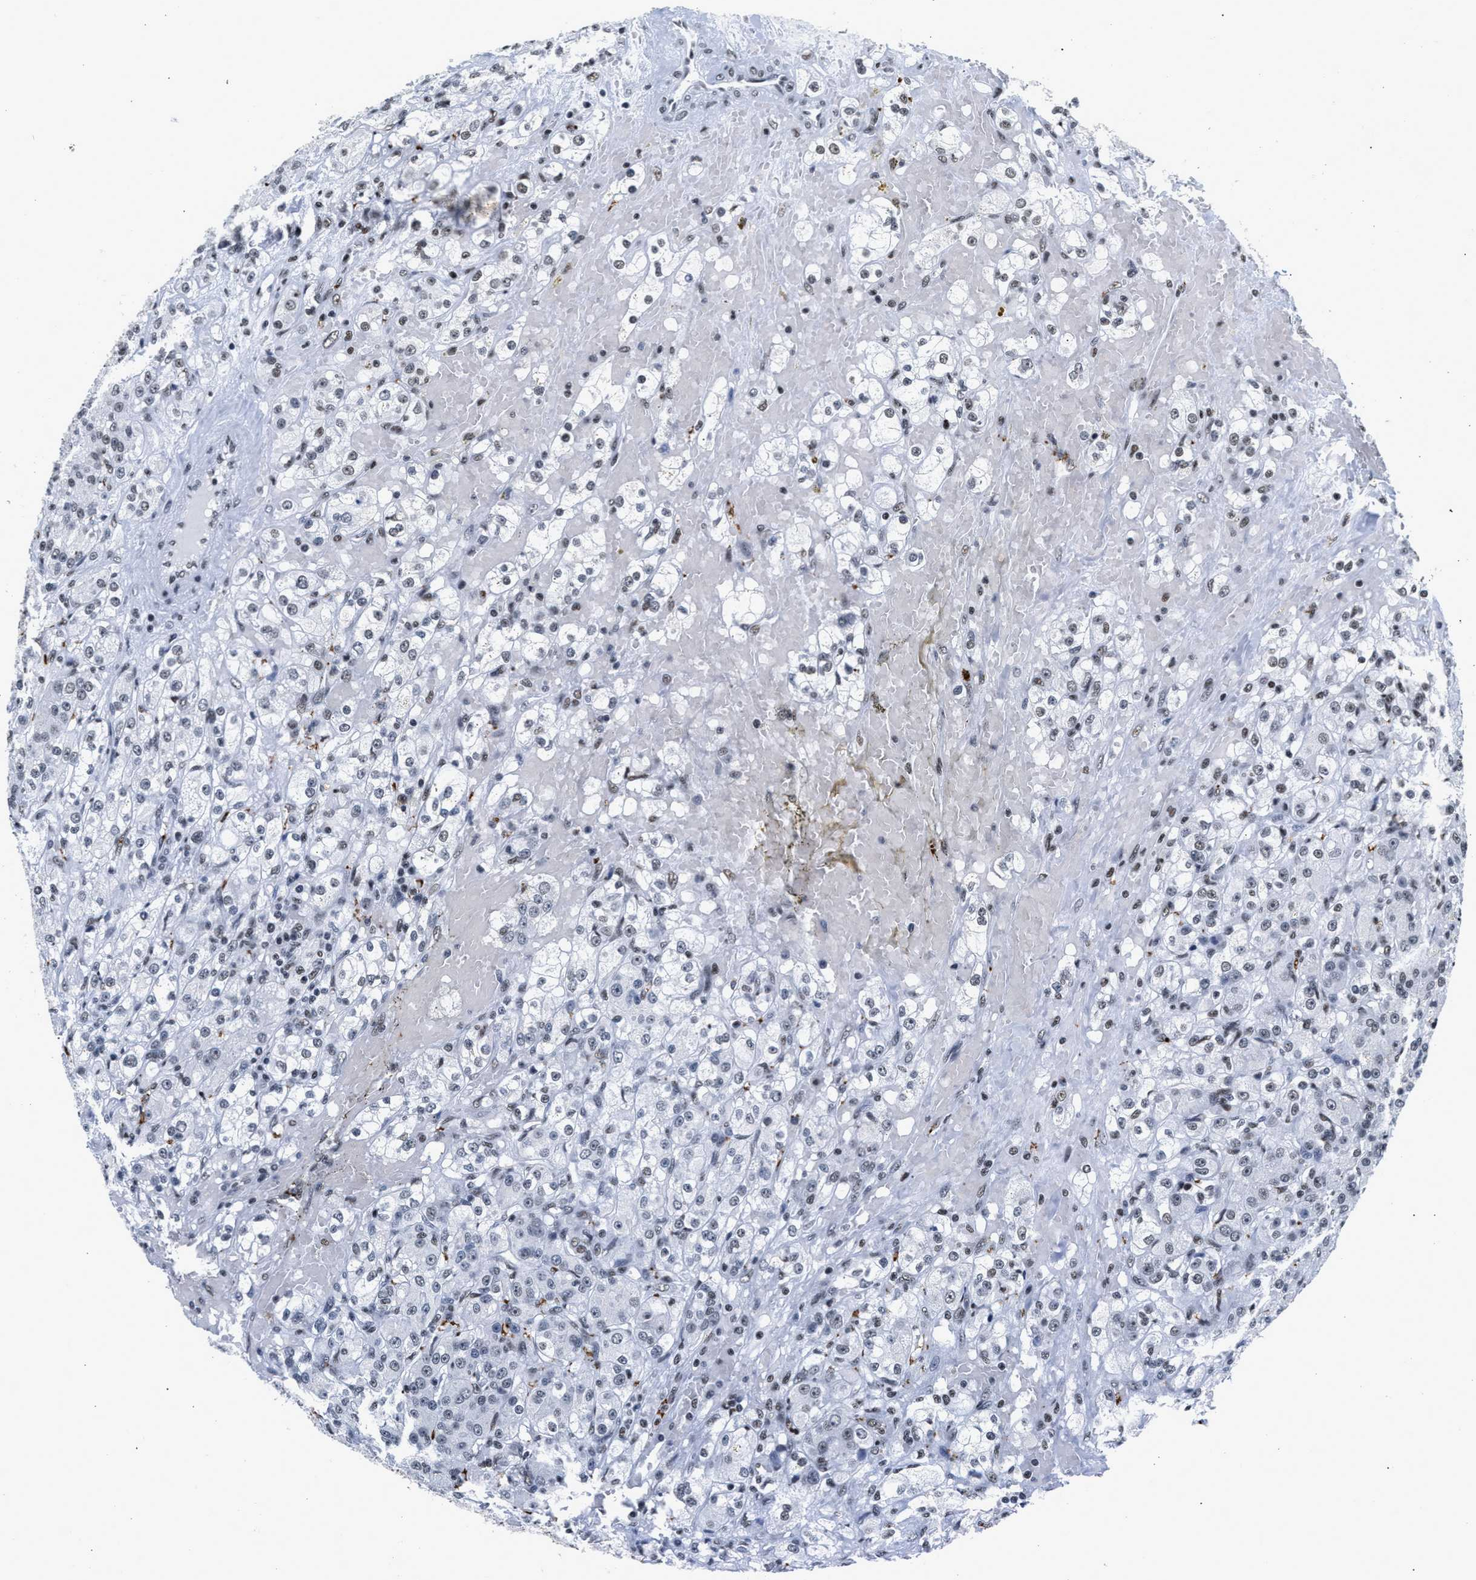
{"staining": {"intensity": "weak", "quantity": "25%-75%", "location": "nuclear"}, "tissue": "renal cancer", "cell_type": "Tumor cells", "image_type": "cancer", "snomed": [{"axis": "morphology", "description": "Normal tissue, NOS"}, {"axis": "morphology", "description": "Adenocarcinoma, NOS"}, {"axis": "topography", "description": "Kidney"}], "caption": "DAB immunohistochemical staining of renal cancer (adenocarcinoma) reveals weak nuclear protein positivity in about 25%-75% of tumor cells.", "gene": "RAD21", "patient": {"sex": "male", "age": 61}}